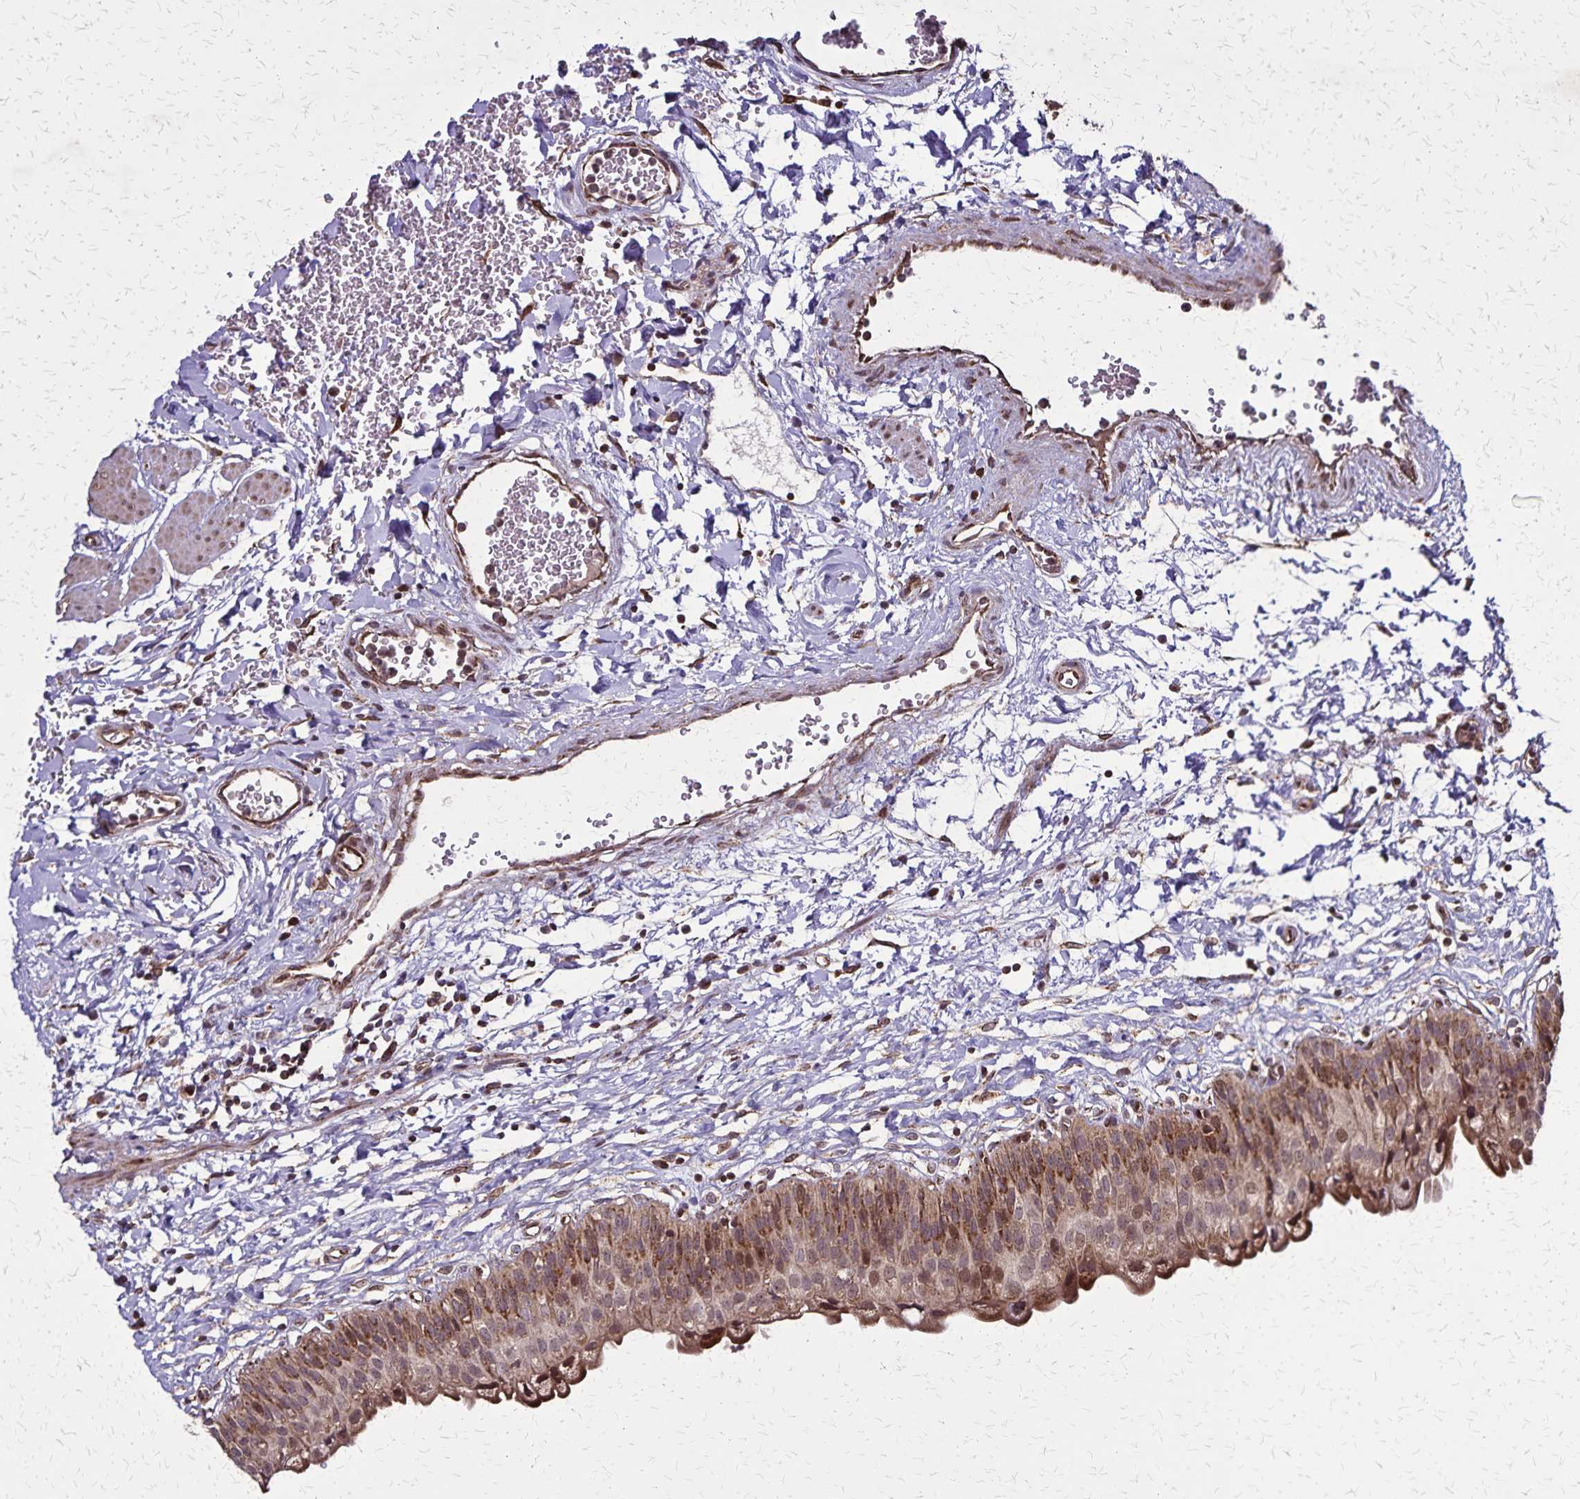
{"staining": {"intensity": "strong", "quantity": ">75%", "location": "cytoplasmic/membranous,nuclear"}, "tissue": "urinary bladder", "cell_type": "Urothelial cells", "image_type": "normal", "snomed": [{"axis": "morphology", "description": "Normal tissue, NOS"}, {"axis": "topography", "description": "Urinary bladder"}], "caption": "Immunohistochemistry micrograph of benign urinary bladder stained for a protein (brown), which reveals high levels of strong cytoplasmic/membranous,nuclear expression in approximately >75% of urothelial cells.", "gene": "NFS1", "patient": {"sex": "male", "age": 55}}